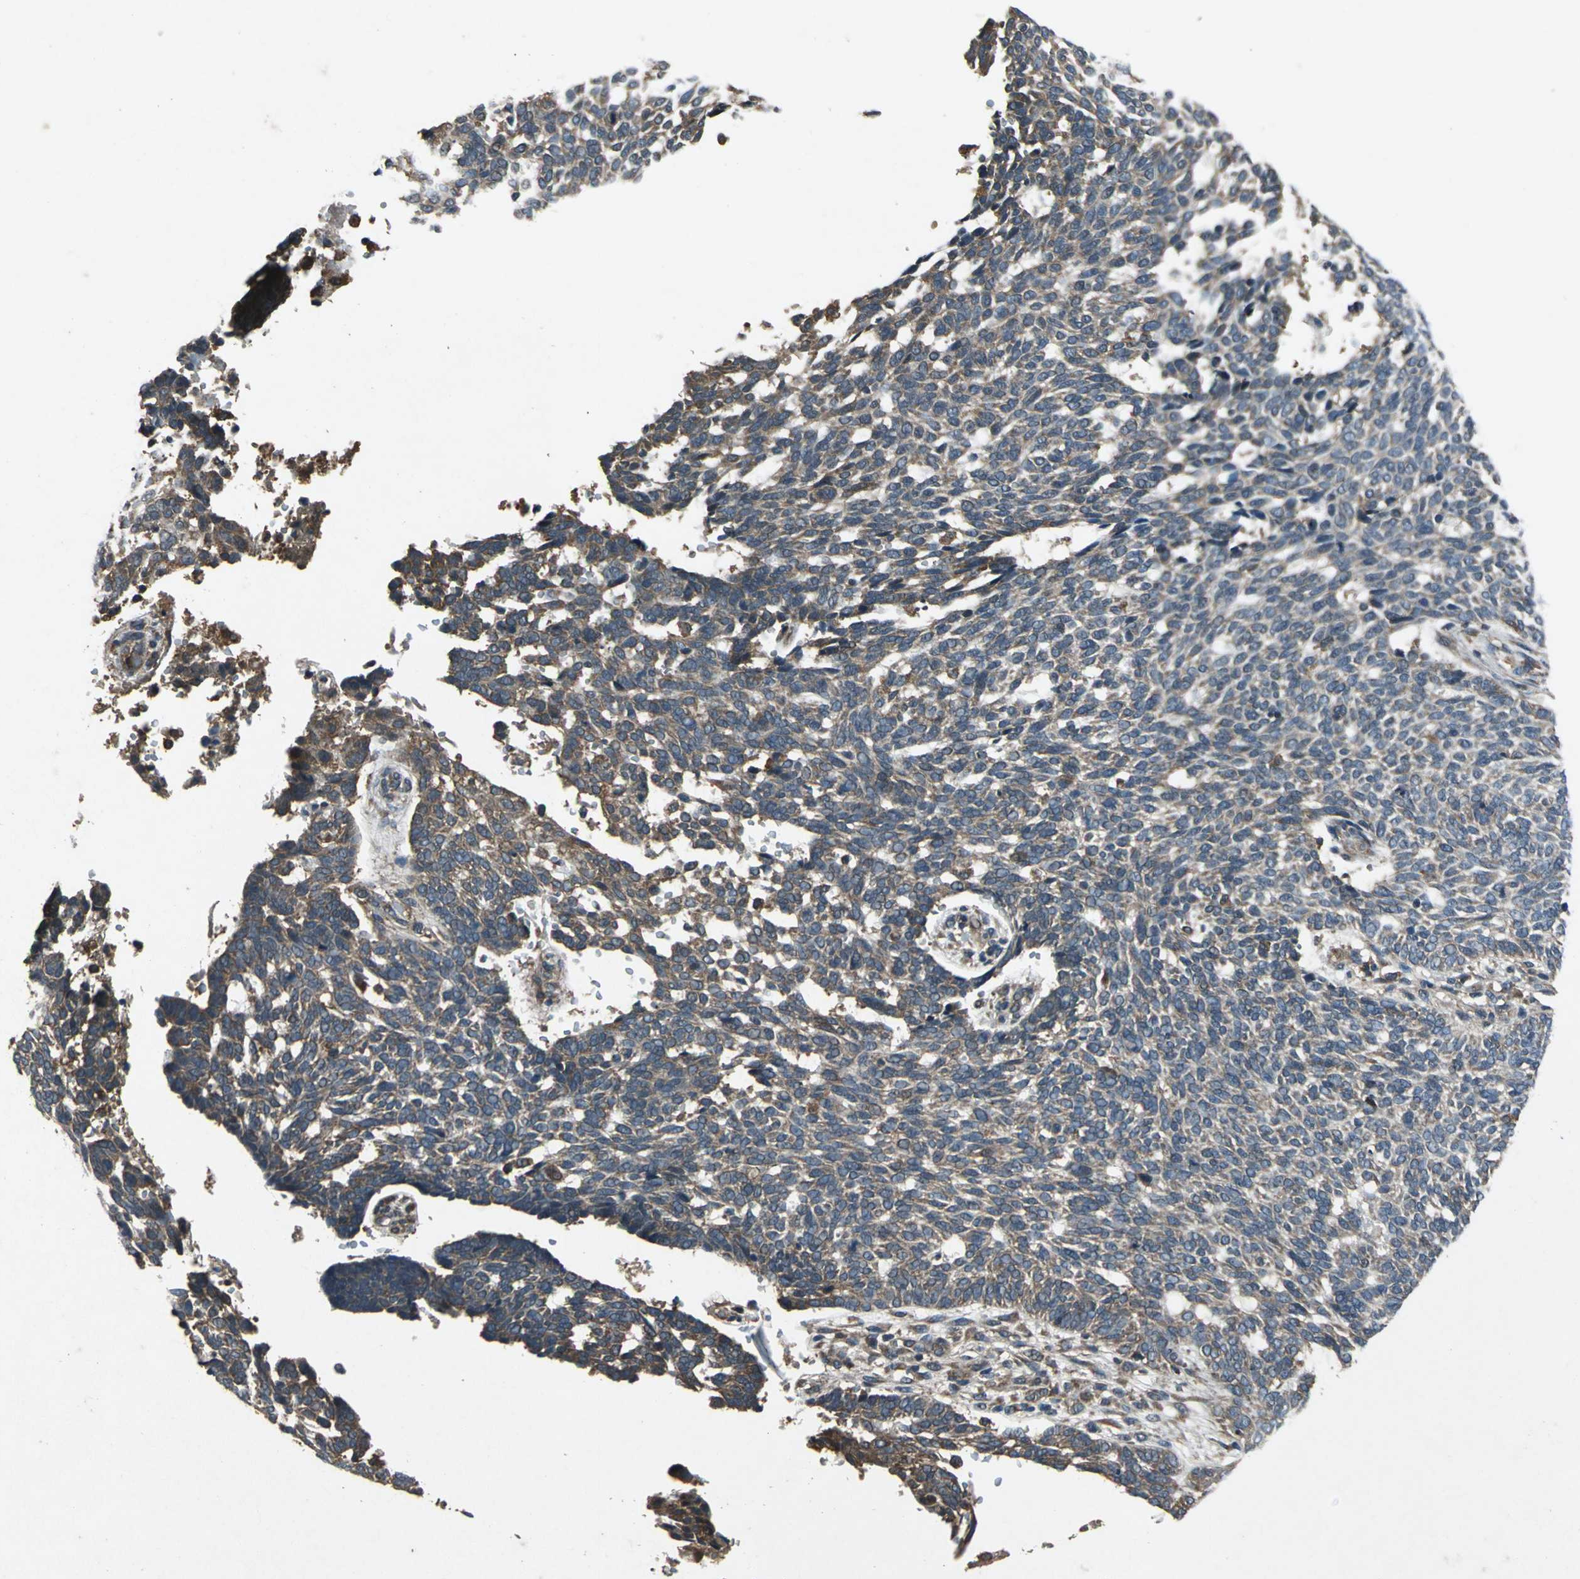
{"staining": {"intensity": "moderate", "quantity": ">75%", "location": "cytoplasmic/membranous"}, "tissue": "skin cancer", "cell_type": "Tumor cells", "image_type": "cancer", "snomed": [{"axis": "morphology", "description": "Normal tissue, NOS"}, {"axis": "morphology", "description": "Basal cell carcinoma"}, {"axis": "topography", "description": "Skin"}], "caption": "An image of human skin basal cell carcinoma stained for a protein displays moderate cytoplasmic/membranous brown staining in tumor cells.", "gene": "ZNF608", "patient": {"sex": "male", "age": 87}}